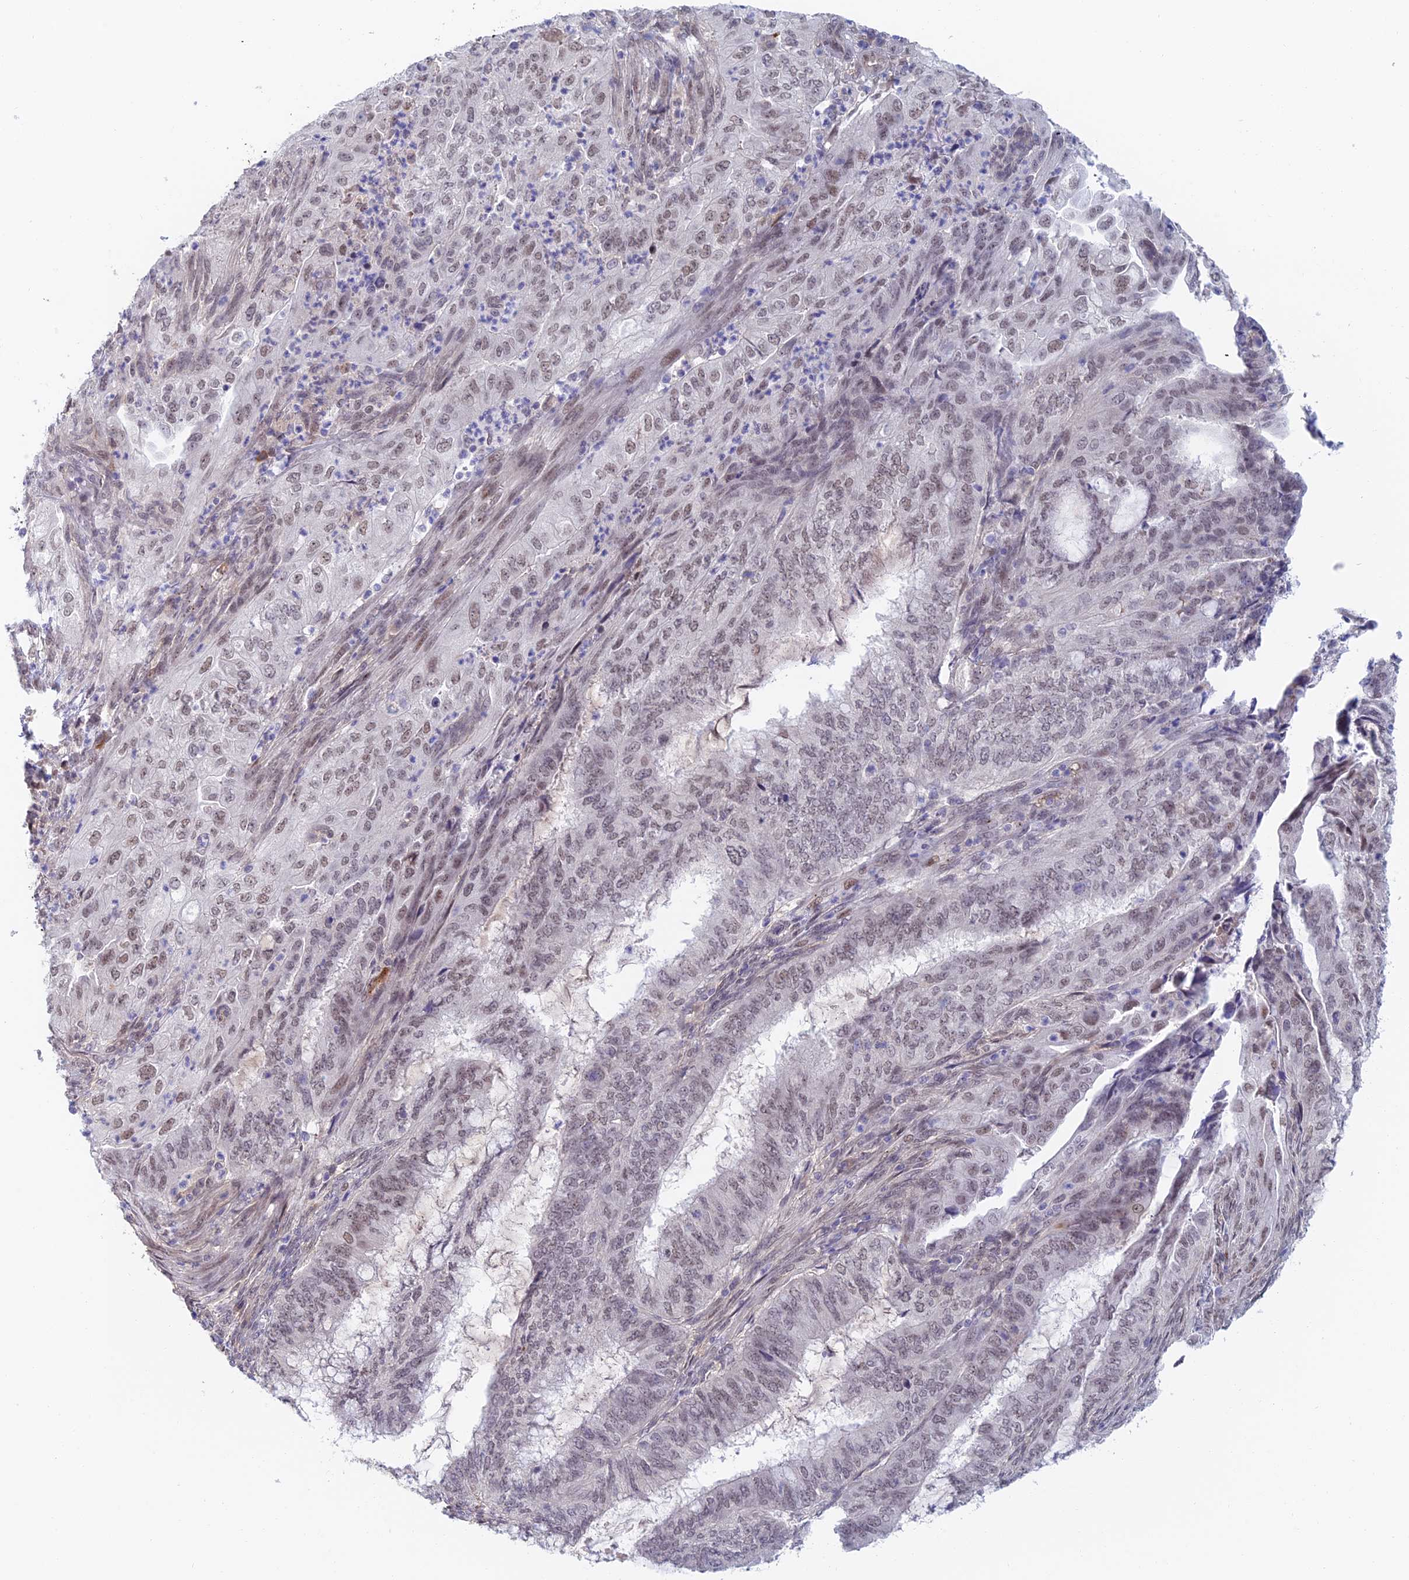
{"staining": {"intensity": "moderate", "quantity": "25%-75%", "location": "nuclear"}, "tissue": "endometrial cancer", "cell_type": "Tumor cells", "image_type": "cancer", "snomed": [{"axis": "morphology", "description": "Adenocarcinoma, NOS"}, {"axis": "topography", "description": "Endometrium"}], "caption": "Endometrial adenocarcinoma tissue demonstrates moderate nuclear positivity in about 25%-75% of tumor cells, visualized by immunohistochemistry.", "gene": "ZUP1", "patient": {"sex": "female", "age": 51}}